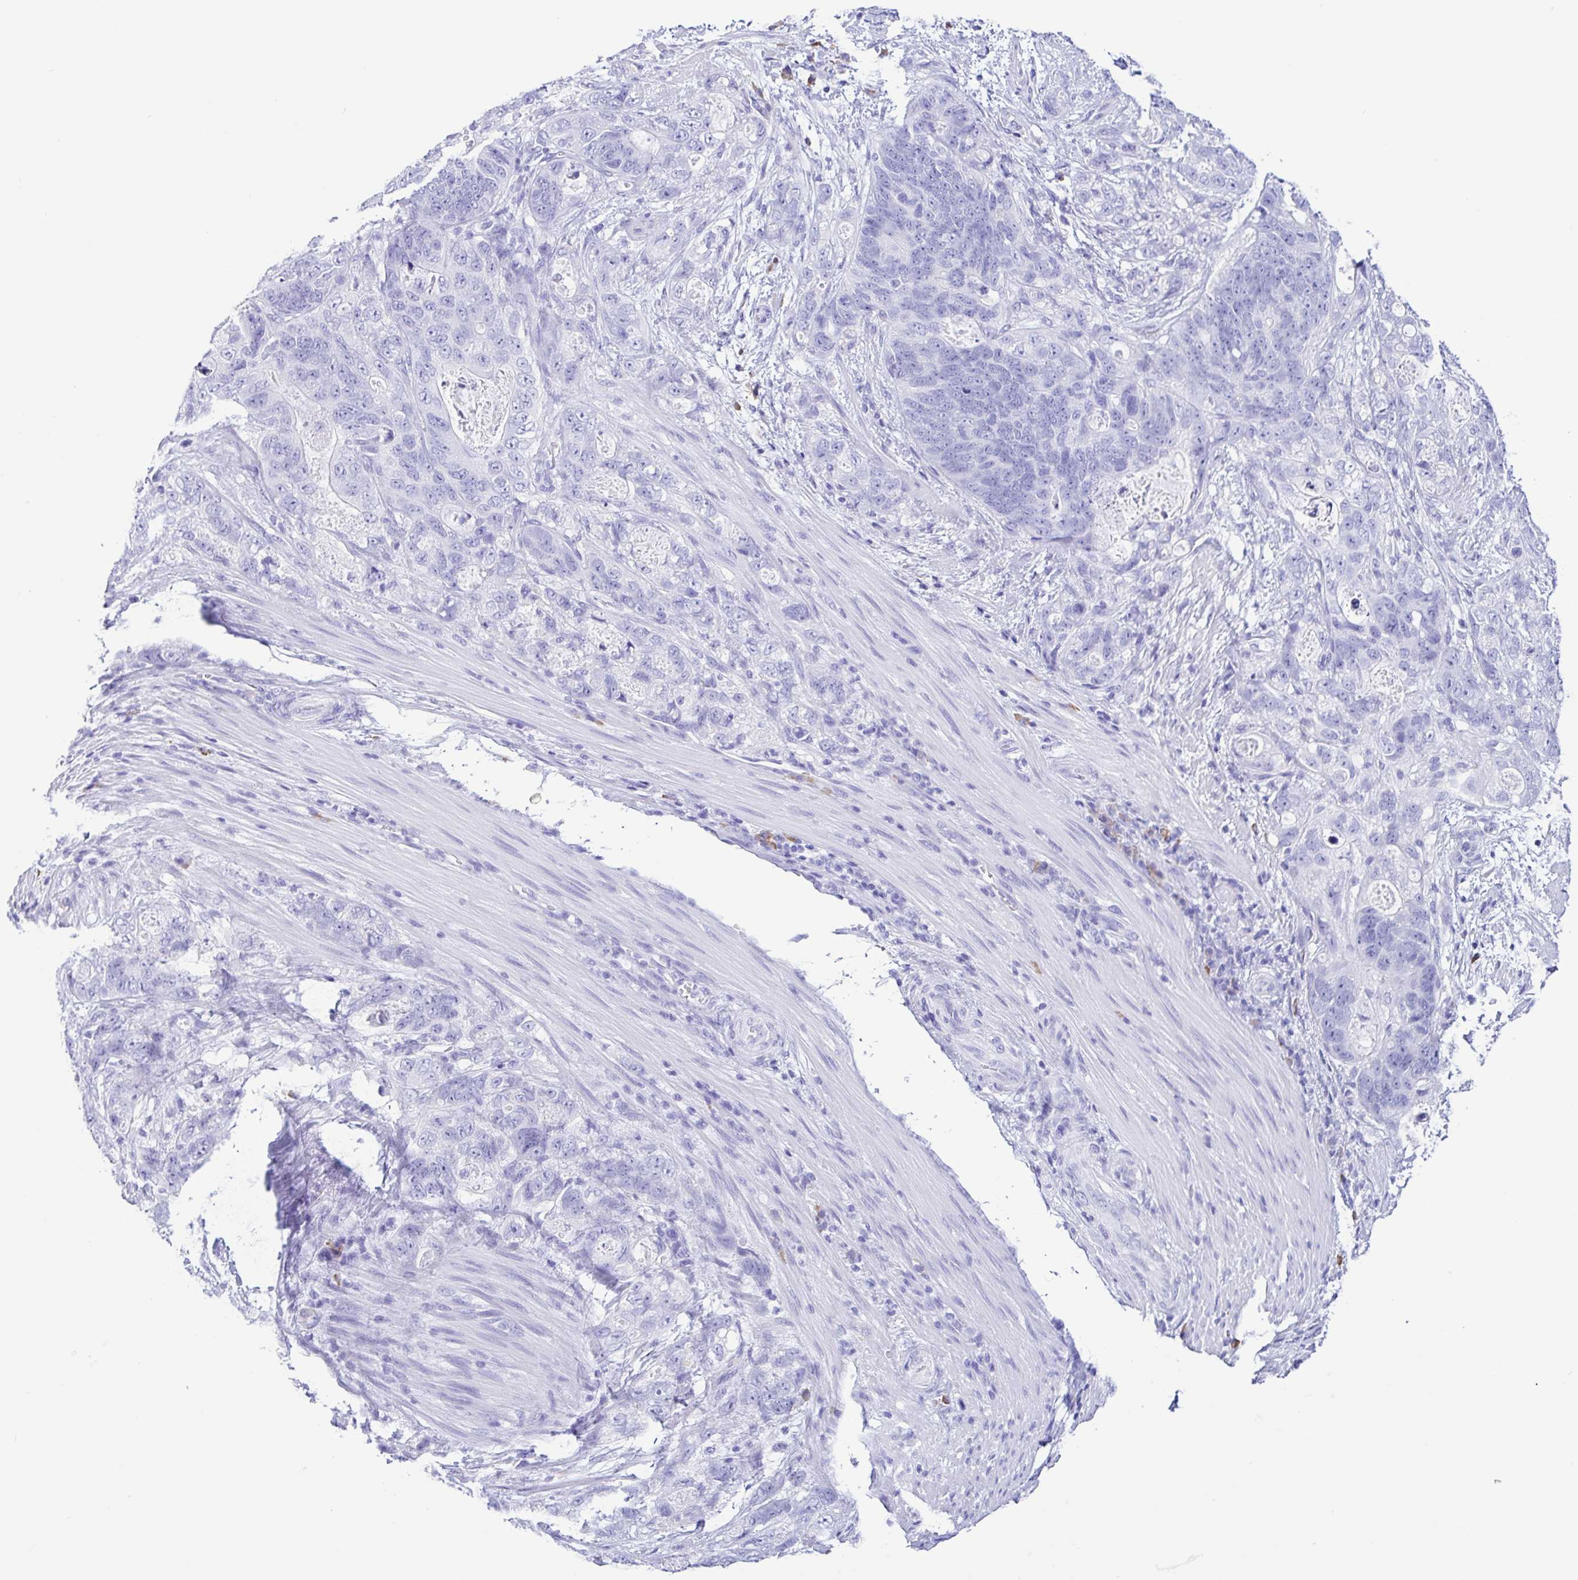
{"staining": {"intensity": "negative", "quantity": "none", "location": "none"}, "tissue": "stomach cancer", "cell_type": "Tumor cells", "image_type": "cancer", "snomed": [{"axis": "morphology", "description": "Normal tissue, NOS"}, {"axis": "morphology", "description": "Adenocarcinoma, NOS"}, {"axis": "topography", "description": "Stomach"}], "caption": "A high-resolution micrograph shows immunohistochemistry (IHC) staining of stomach cancer, which exhibits no significant staining in tumor cells.", "gene": "PIGF", "patient": {"sex": "female", "age": 89}}